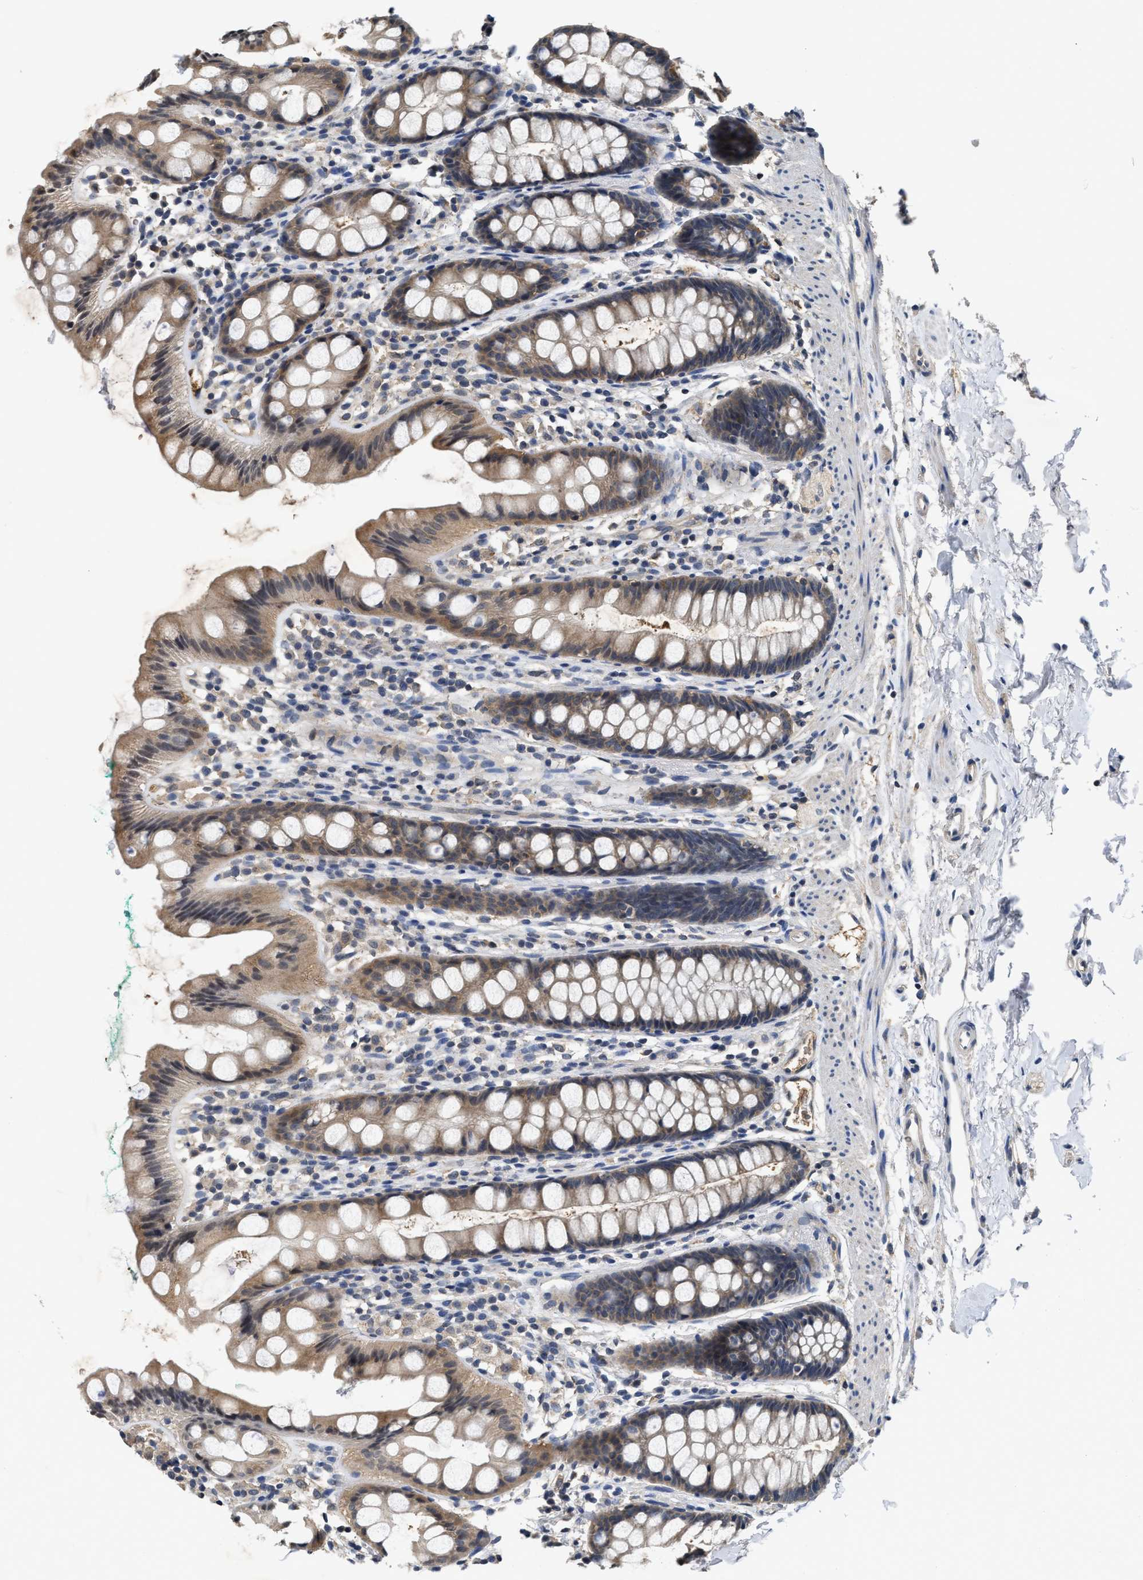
{"staining": {"intensity": "moderate", "quantity": ">75%", "location": "cytoplasmic/membranous"}, "tissue": "rectum", "cell_type": "Glandular cells", "image_type": "normal", "snomed": [{"axis": "morphology", "description": "Normal tissue, NOS"}, {"axis": "topography", "description": "Rectum"}], "caption": "This is an image of immunohistochemistry (IHC) staining of normal rectum, which shows moderate expression in the cytoplasmic/membranous of glandular cells.", "gene": "INHA", "patient": {"sex": "female", "age": 65}}